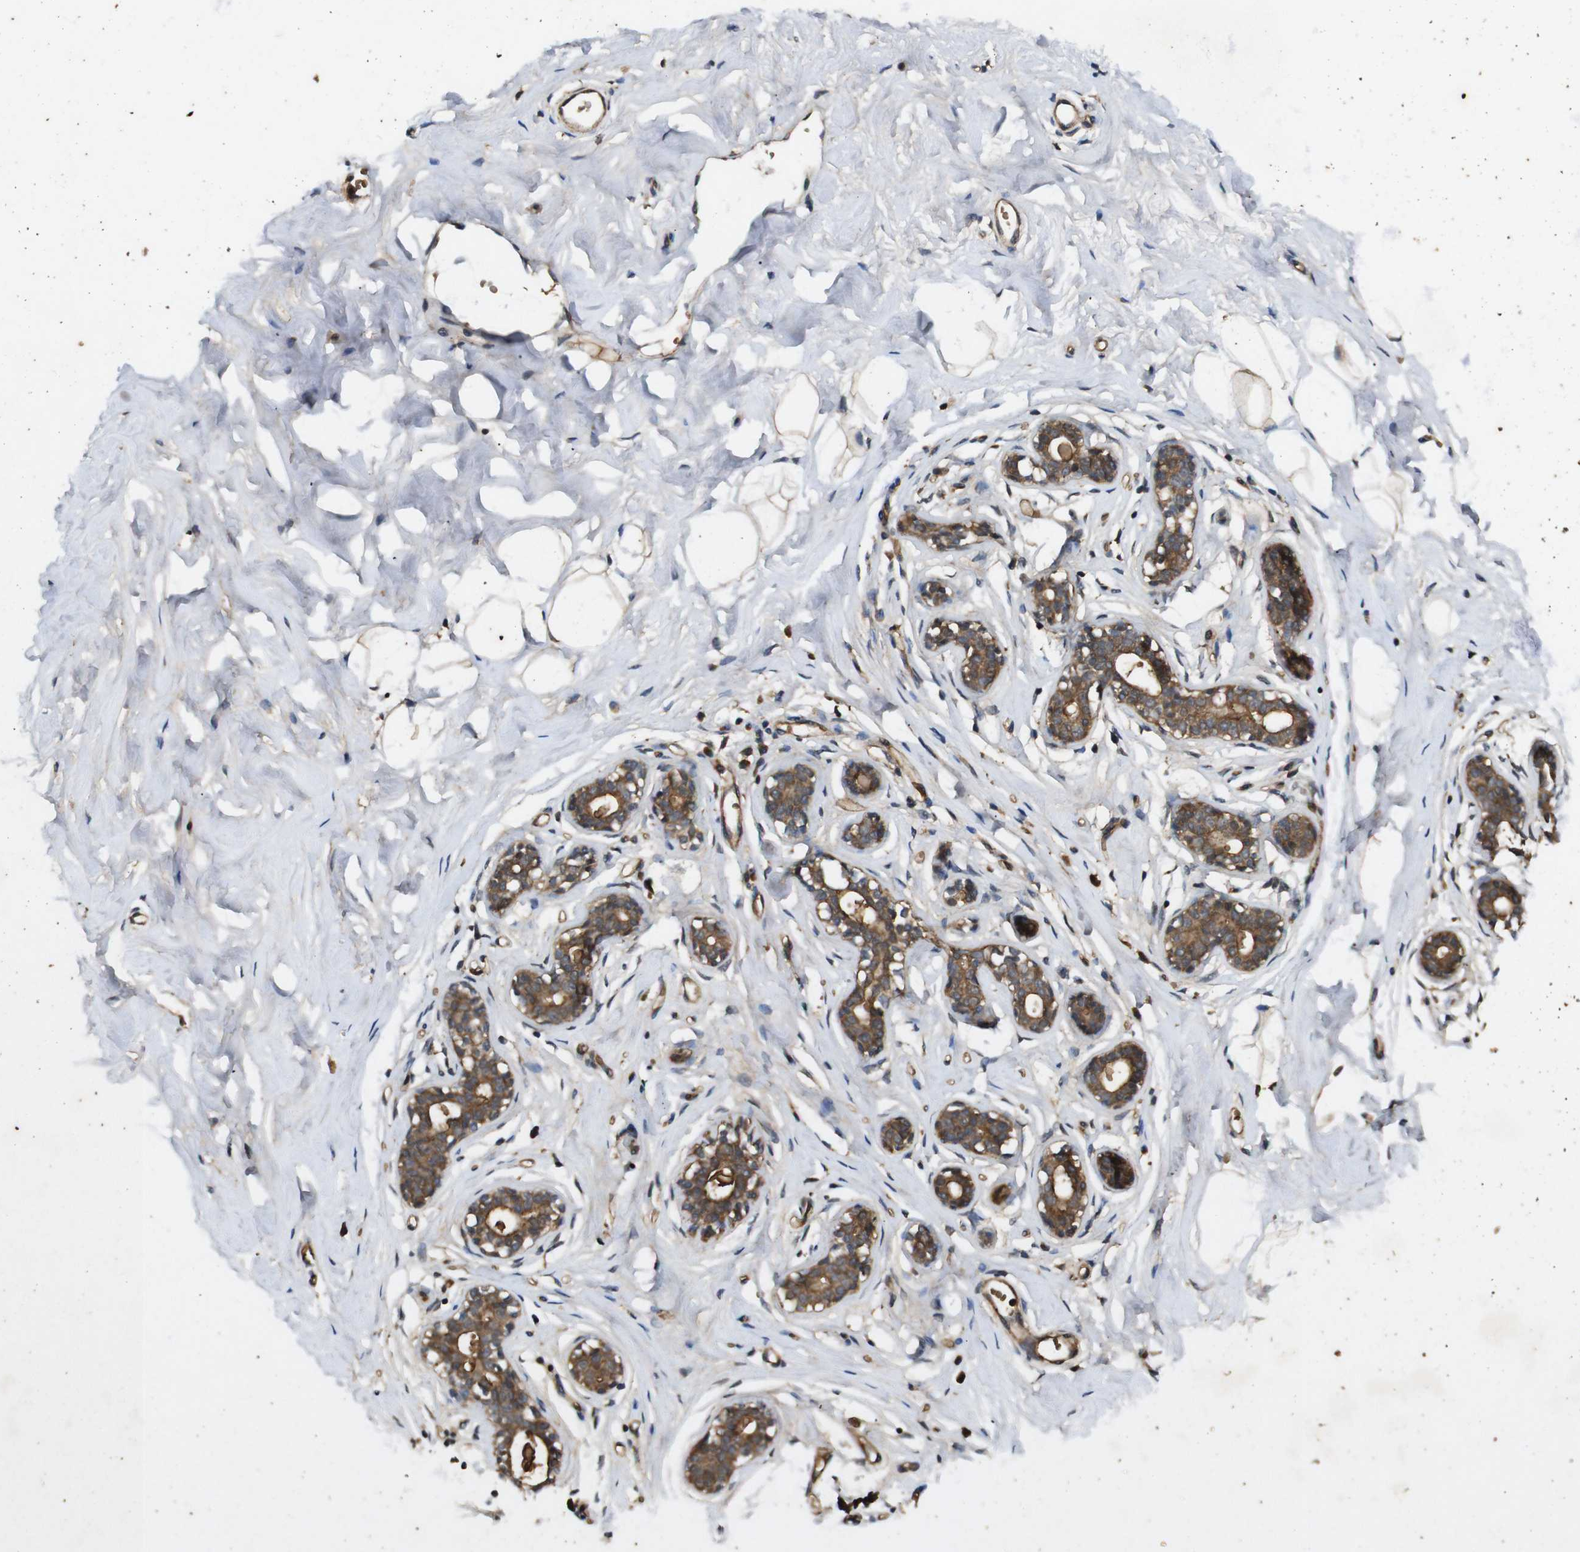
{"staining": {"intensity": "moderate", "quantity": "25%-75%", "location": "cytoplasmic/membranous"}, "tissue": "breast", "cell_type": "Adipocytes", "image_type": "normal", "snomed": [{"axis": "morphology", "description": "Normal tissue, NOS"}, {"axis": "topography", "description": "Breast"}], "caption": "Protein expression analysis of benign breast displays moderate cytoplasmic/membranous expression in approximately 25%-75% of adipocytes.", "gene": "RIPK1", "patient": {"sex": "female", "age": 23}}